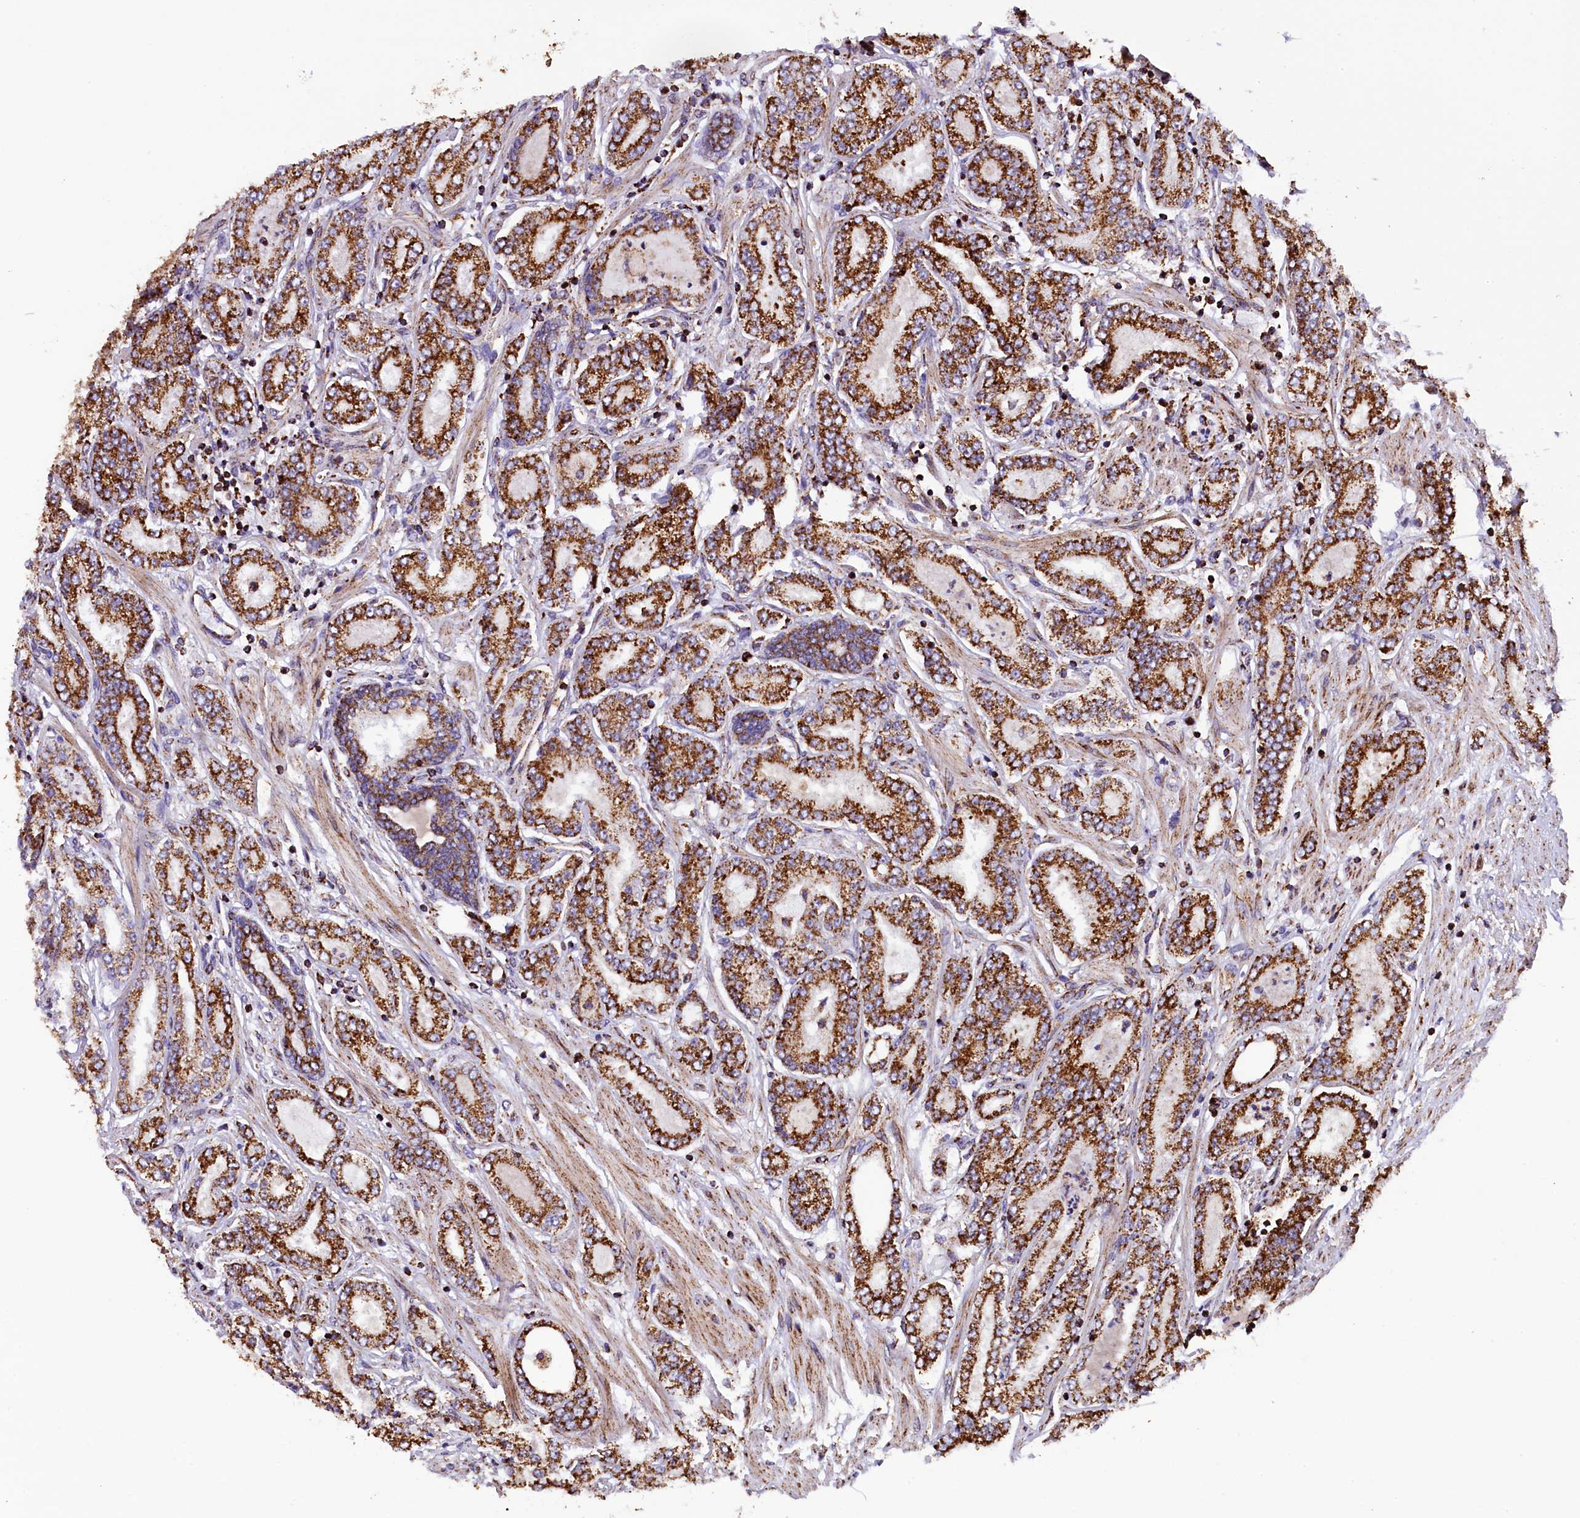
{"staining": {"intensity": "strong", "quantity": ">75%", "location": "cytoplasmic/membranous"}, "tissue": "prostate cancer", "cell_type": "Tumor cells", "image_type": "cancer", "snomed": [{"axis": "morphology", "description": "Adenocarcinoma, Low grade"}, {"axis": "topography", "description": "Prostate"}], "caption": "Immunohistochemical staining of human low-grade adenocarcinoma (prostate) exhibits strong cytoplasmic/membranous protein positivity in about >75% of tumor cells.", "gene": "KLC2", "patient": {"sex": "male", "age": 63}}